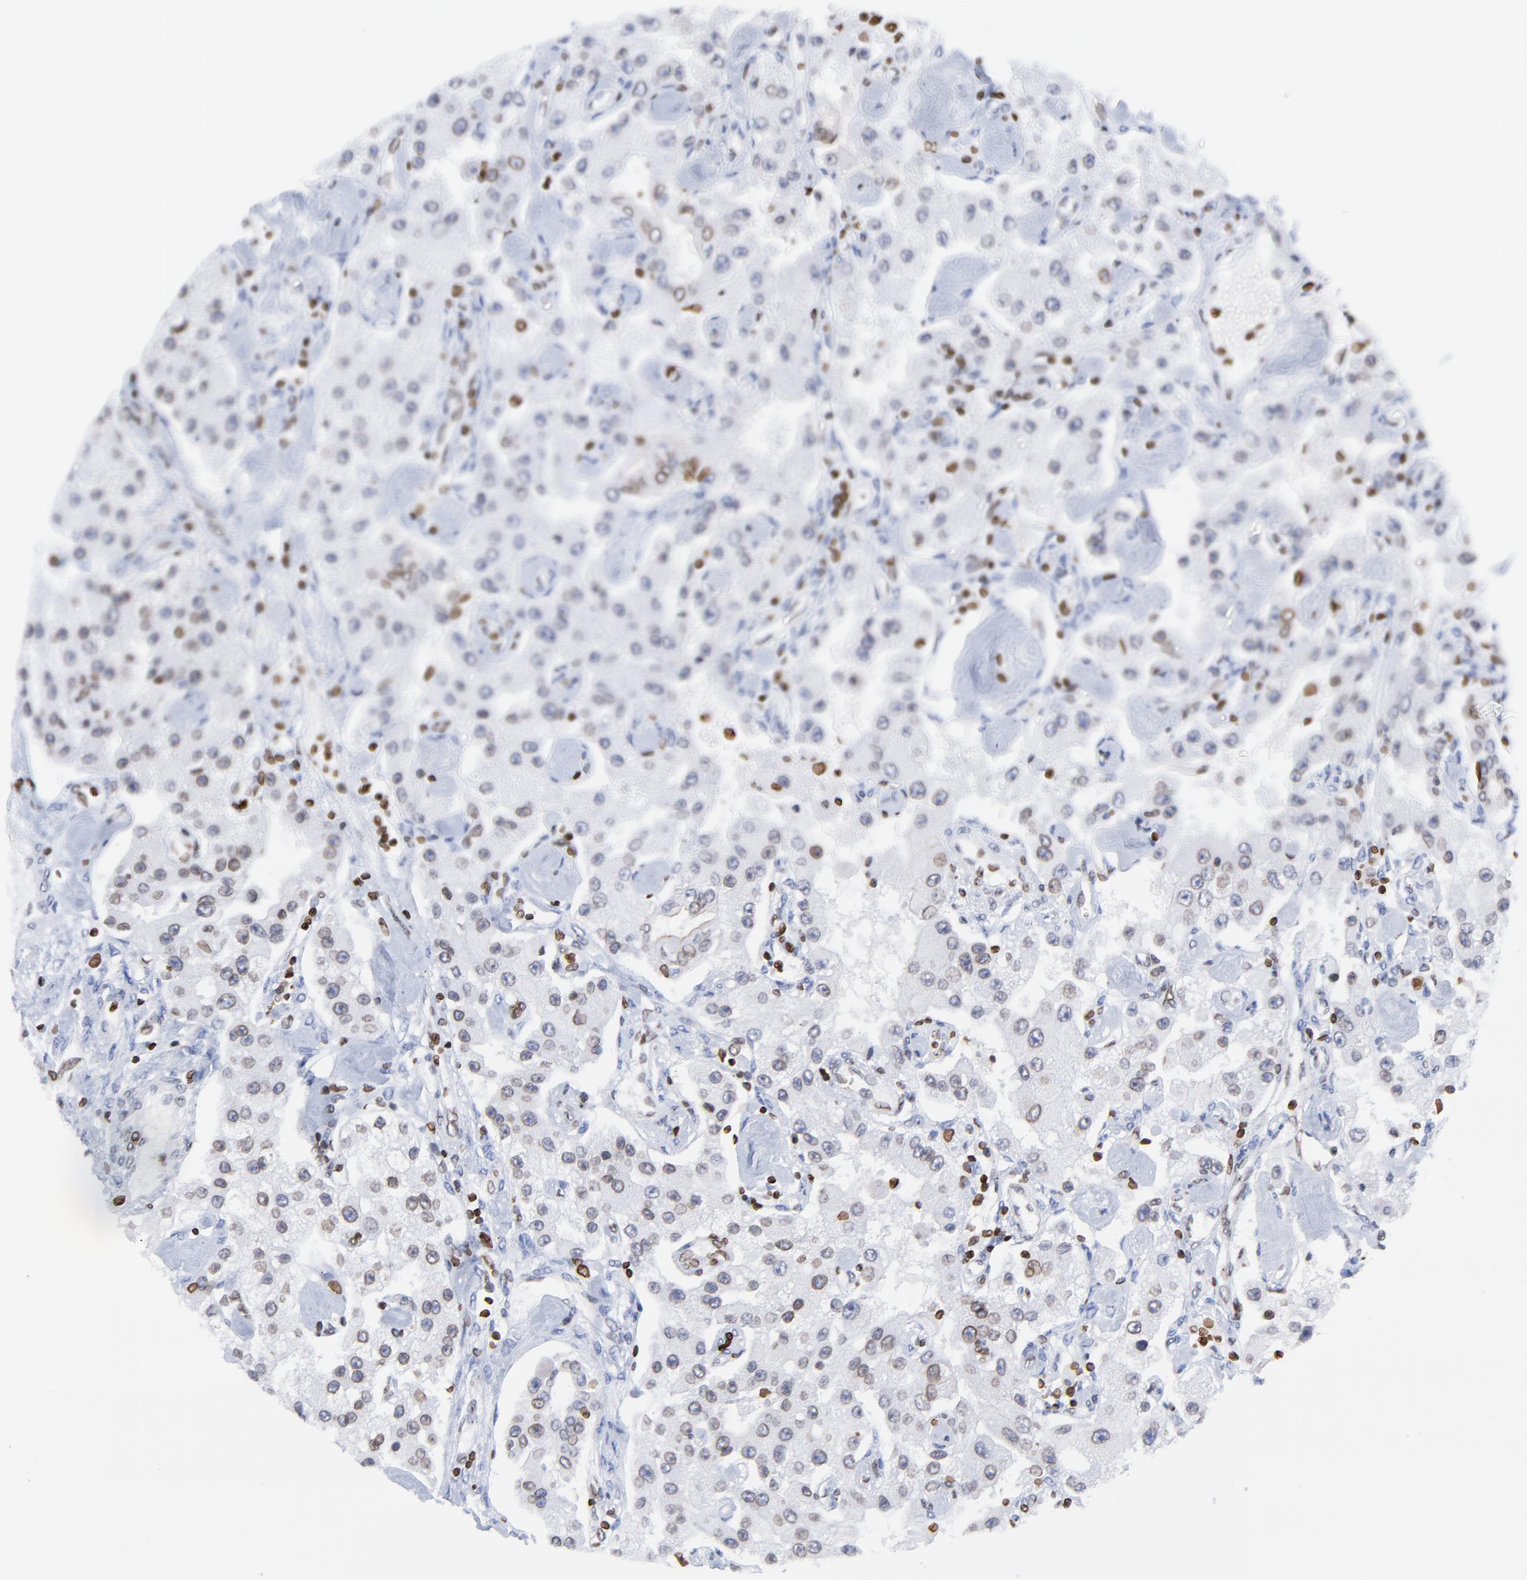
{"staining": {"intensity": "weak", "quantity": "25%-75%", "location": "cytoplasmic/membranous,nuclear"}, "tissue": "carcinoid", "cell_type": "Tumor cells", "image_type": "cancer", "snomed": [{"axis": "morphology", "description": "Carcinoid, malignant, NOS"}, {"axis": "topography", "description": "Pancreas"}], "caption": "Weak cytoplasmic/membranous and nuclear positivity for a protein is identified in about 25%-75% of tumor cells of carcinoid using immunohistochemistry (IHC).", "gene": "THAP7", "patient": {"sex": "male", "age": 41}}